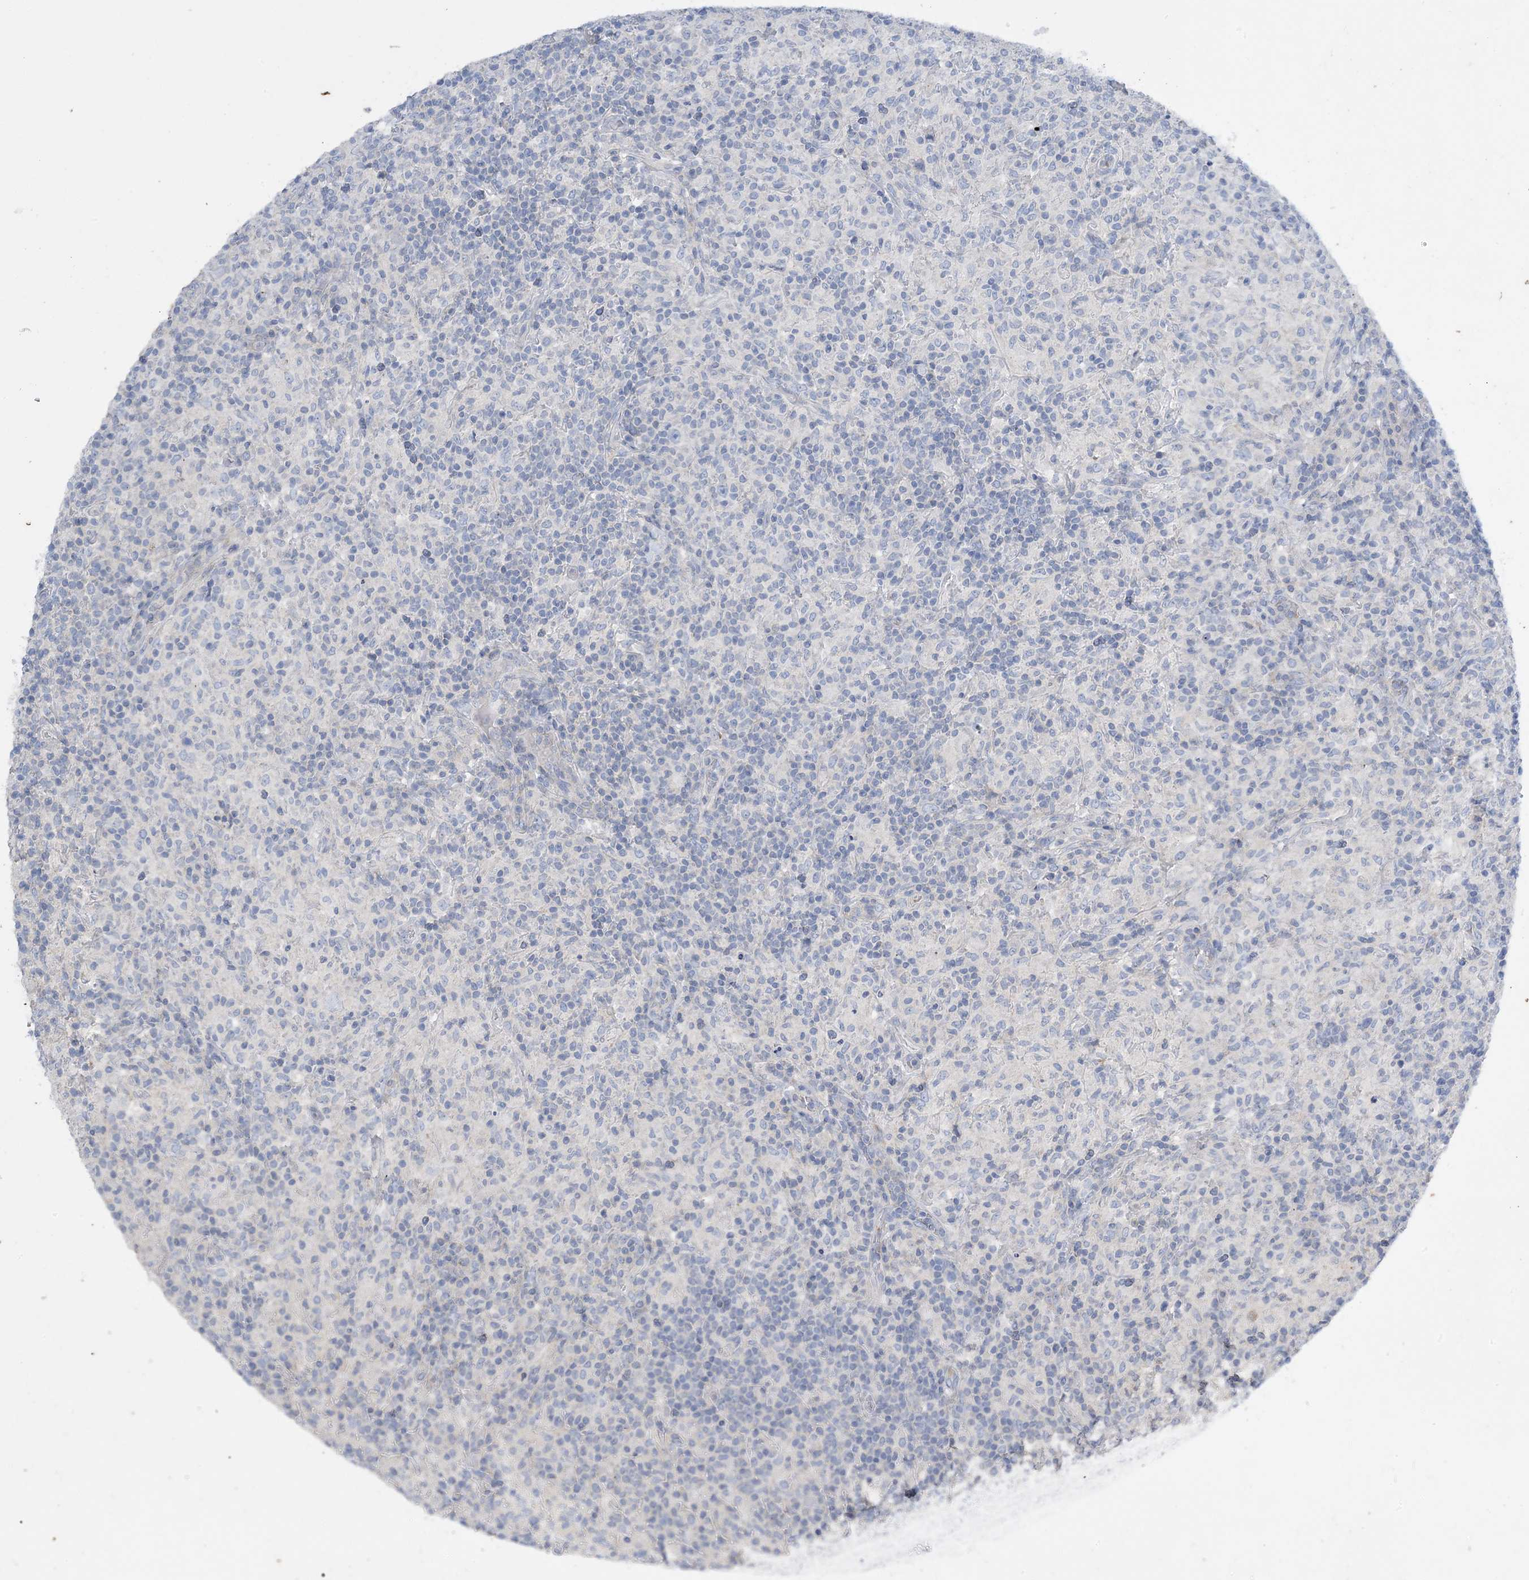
{"staining": {"intensity": "negative", "quantity": "none", "location": "none"}, "tissue": "lymphoma", "cell_type": "Tumor cells", "image_type": "cancer", "snomed": [{"axis": "morphology", "description": "Hodgkin's disease, NOS"}, {"axis": "topography", "description": "Lymph node"}], "caption": "This is an IHC image of human Hodgkin's disease. There is no staining in tumor cells.", "gene": "KPRP", "patient": {"sex": "male", "age": 70}}